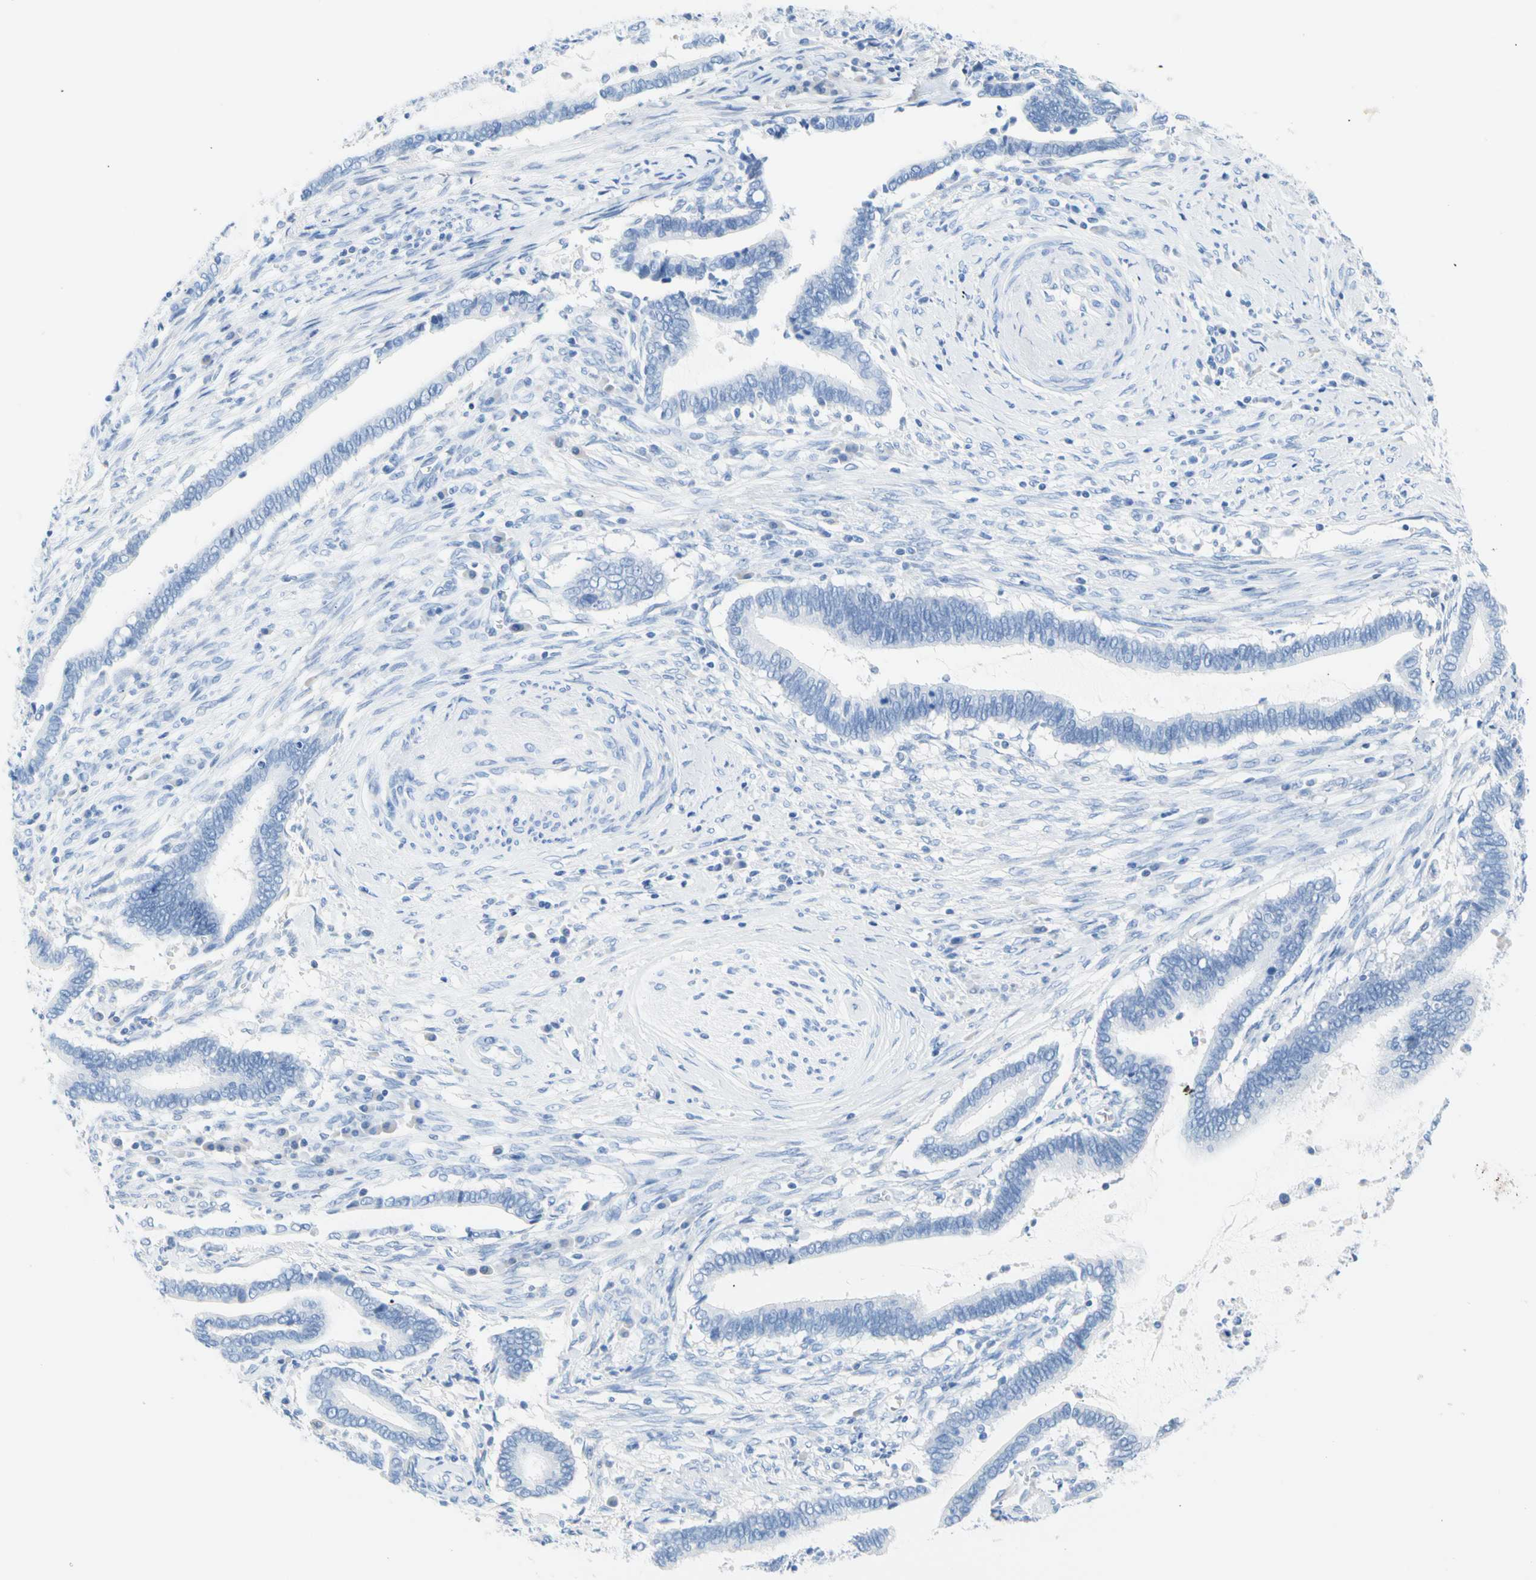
{"staining": {"intensity": "negative", "quantity": "none", "location": "none"}, "tissue": "cervical cancer", "cell_type": "Tumor cells", "image_type": "cancer", "snomed": [{"axis": "morphology", "description": "Adenocarcinoma, NOS"}, {"axis": "topography", "description": "Cervix"}], "caption": "Tumor cells are negative for brown protein staining in cervical cancer.", "gene": "CEL", "patient": {"sex": "female", "age": 44}}